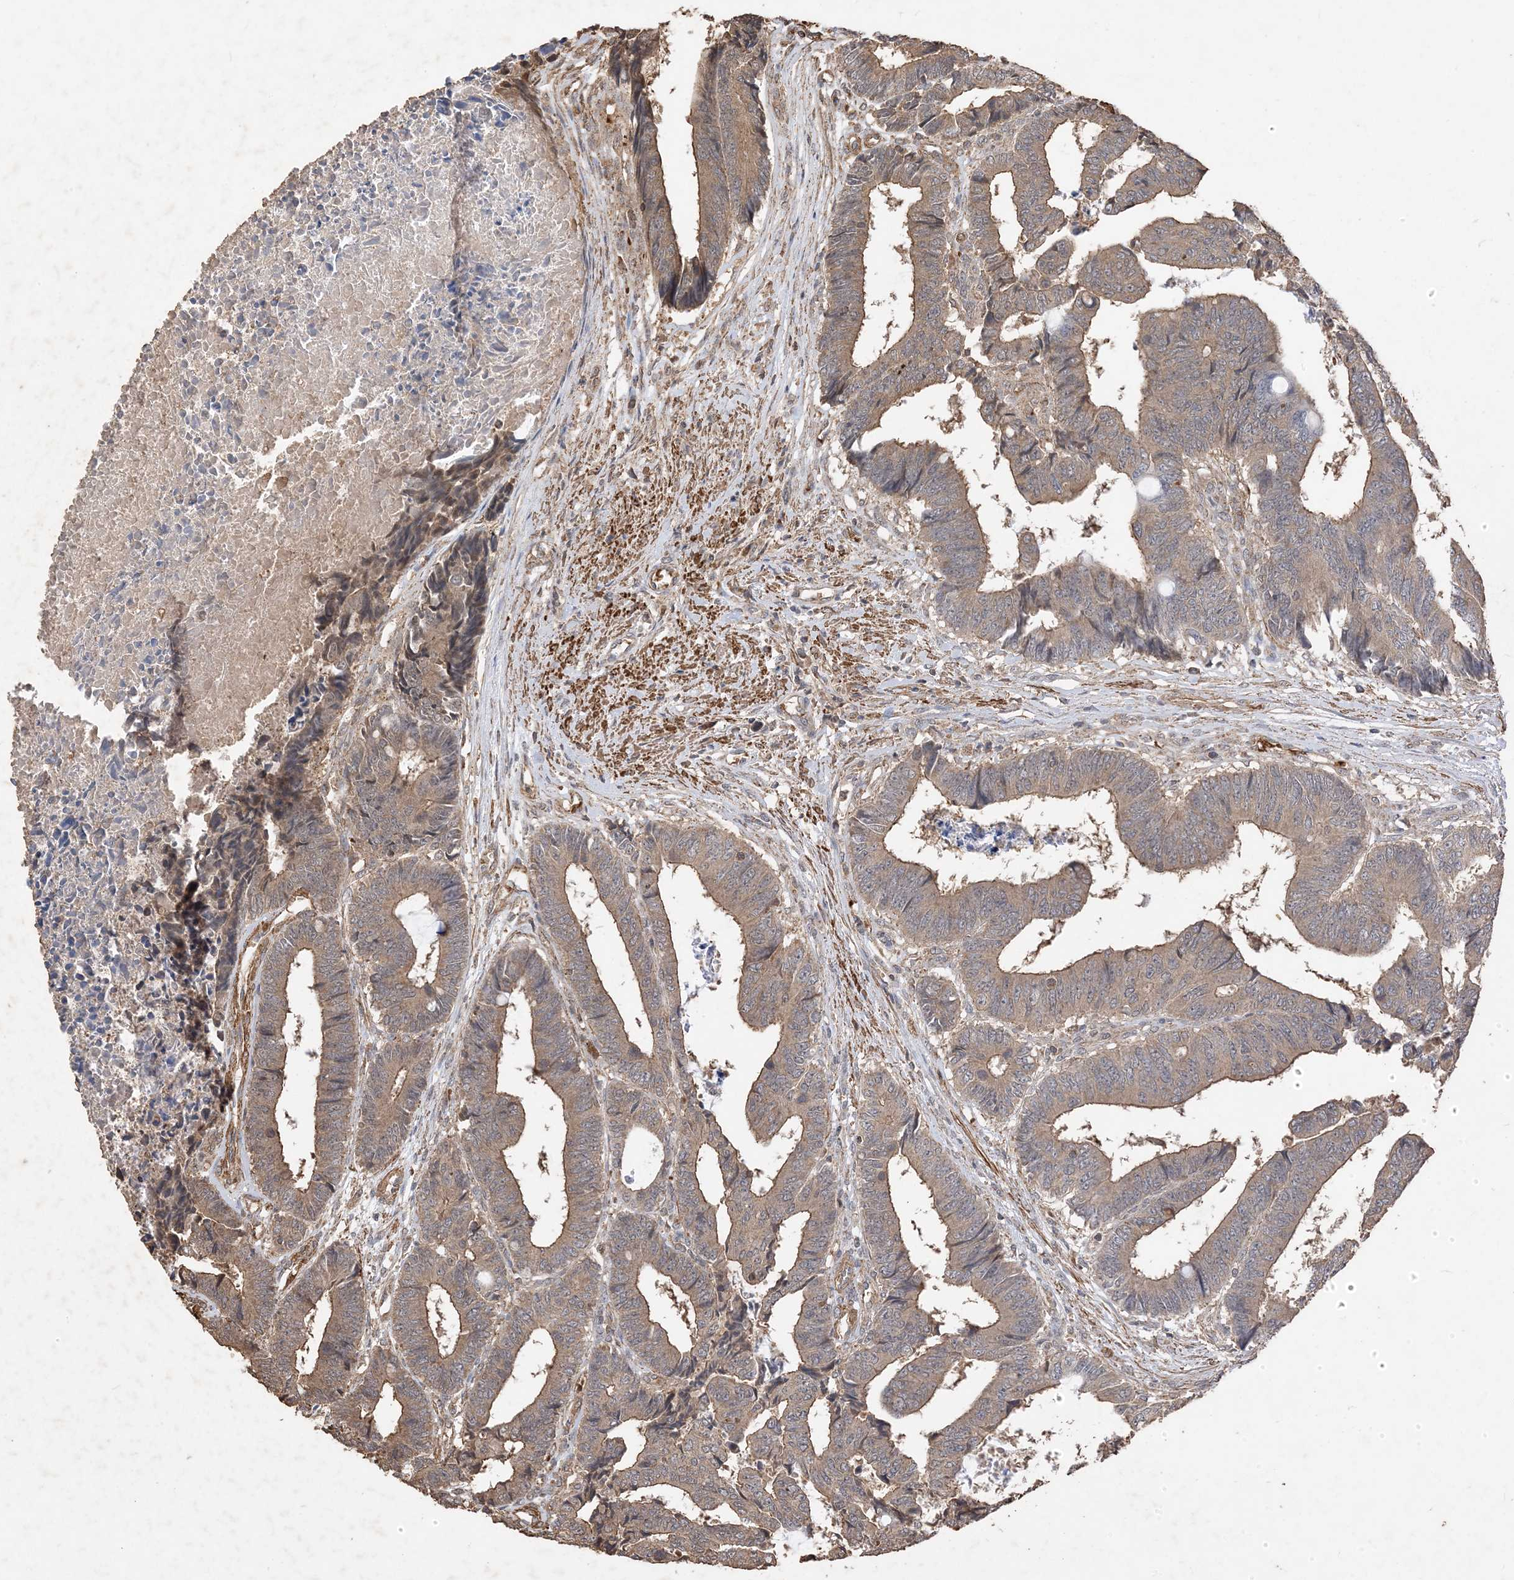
{"staining": {"intensity": "moderate", "quantity": ">75%", "location": "cytoplasmic/membranous"}, "tissue": "colorectal cancer", "cell_type": "Tumor cells", "image_type": "cancer", "snomed": [{"axis": "morphology", "description": "Adenocarcinoma, NOS"}, {"axis": "topography", "description": "Rectum"}], "caption": "Protein staining displays moderate cytoplasmic/membranous staining in approximately >75% of tumor cells in colorectal adenocarcinoma.", "gene": "HPS4", "patient": {"sex": "male", "age": 84}}